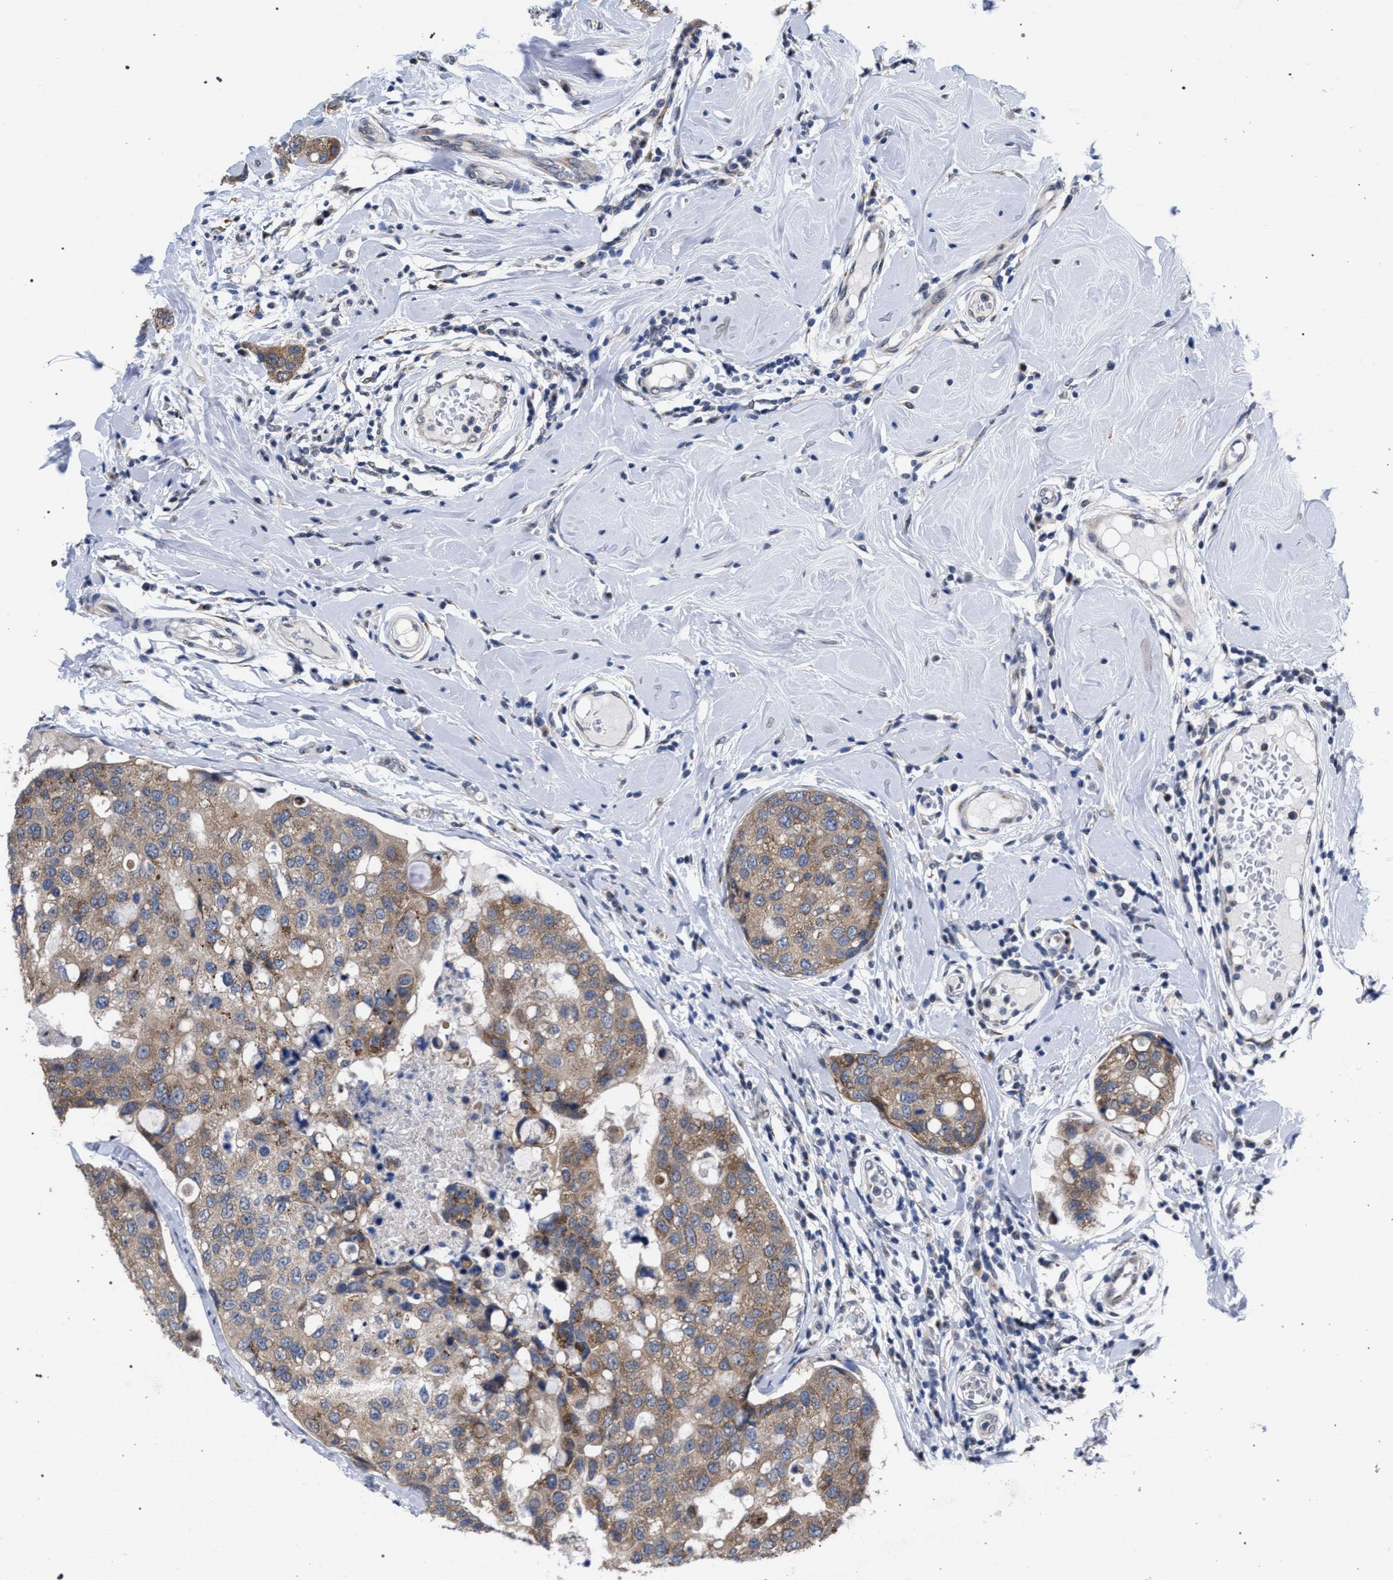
{"staining": {"intensity": "moderate", "quantity": ">75%", "location": "cytoplasmic/membranous"}, "tissue": "breast cancer", "cell_type": "Tumor cells", "image_type": "cancer", "snomed": [{"axis": "morphology", "description": "Duct carcinoma"}, {"axis": "topography", "description": "Breast"}], "caption": "DAB immunohistochemical staining of breast infiltrating ductal carcinoma reveals moderate cytoplasmic/membranous protein positivity in approximately >75% of tumor cells. (DAB (3,3'-diaminobenzidine) IHC with brightfield microscopy, high magnification).", "gene": "GOLGA2", "patient": {"sex": "female", "age": 27}}